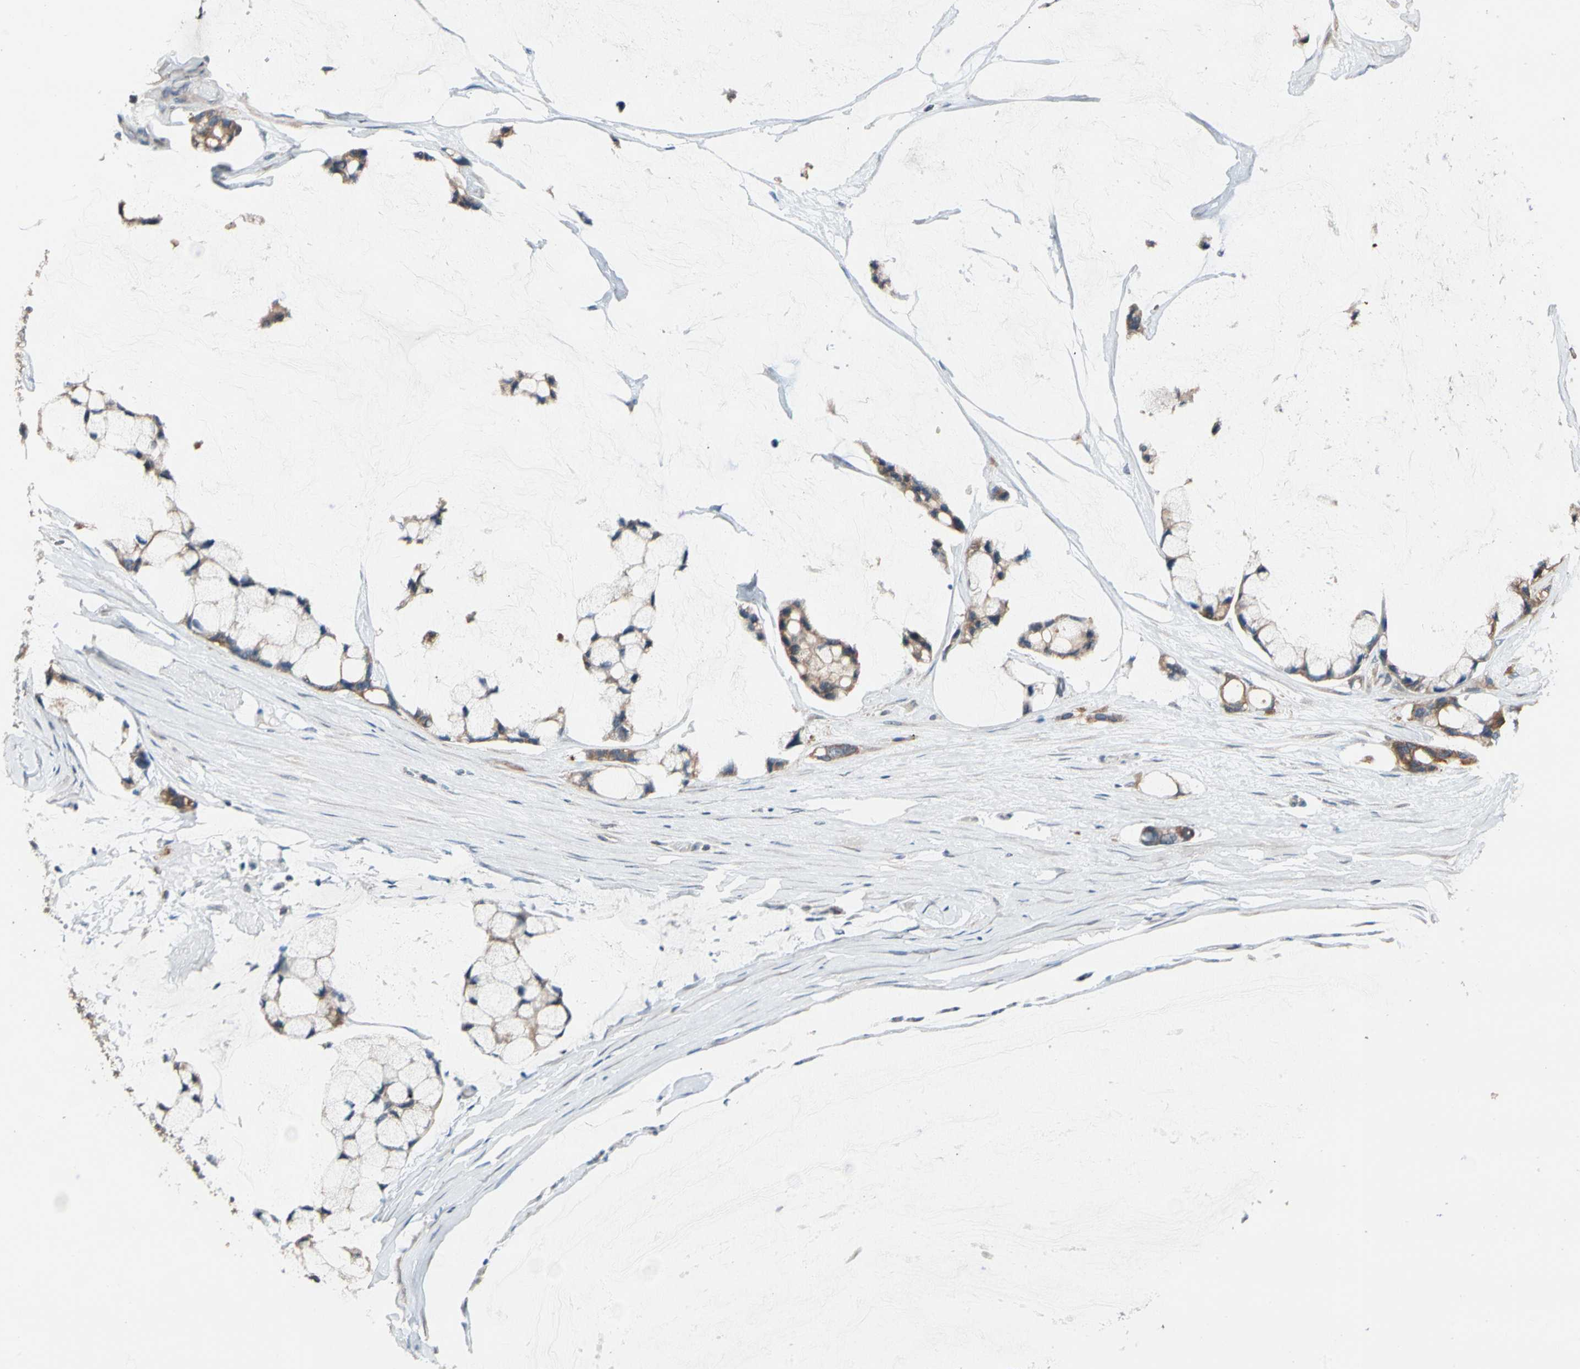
{"staining": {"intensity": "moderate", "quantity": ">75%", "location": "cytoplasmic/membranous"}, "tissue": "ovarian cancer", "cell_type": "Tumor cells", "image_type": "cancer", "snomed": [{"axis": "morphology", "description": "Cystadenocarcinoma, mucinous, NOS"}, {"axis": "topography", "description": "Ovary"}], "caption": "The histopathology image exhibits immunohistochemical staining of mucinous cystadenocarcinoma (ovarian). There is moderate cytoplasmic/membranous staining is present in about >75% of tumor cells.", "gene": "MAP3K7", "patient": {"sex": "female", "age": 39}}